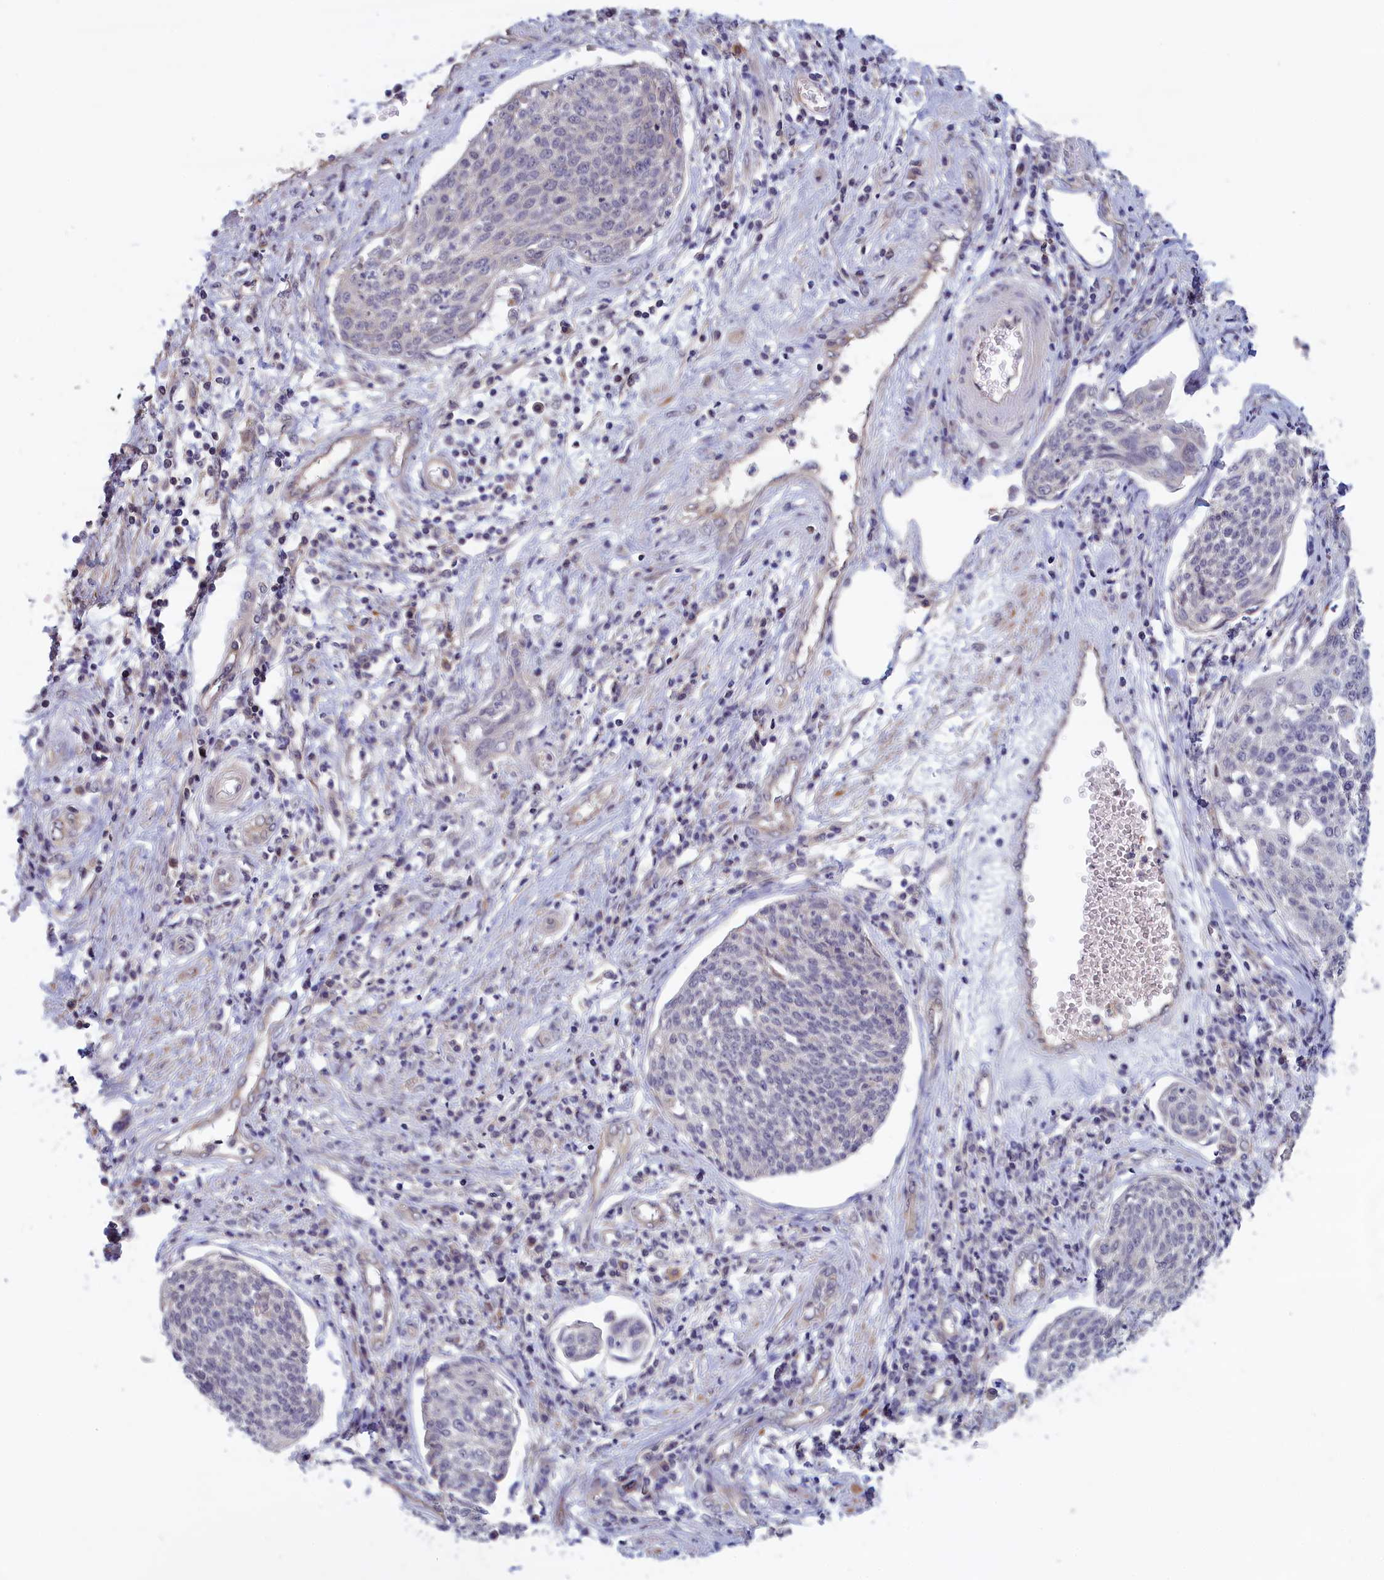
{"staining": {"intensity": "negative", "quantity": "none", "location": "none"}, "tissue": "cervical cancer", "cell_type": "Tumor cells", "image_type": "cancer", "snomed": [{"axis": "morphology", "description": "Squamous cell carcinoma, NOS"}, {"axis": "topography", "description": "Cervix"}], "caption": "Protein analysis of squamous cell carcinoma (cervical) displays no significant staining in tumor cells.", "gene": "IGFALS", "patient": {"sex": "female", "age": 34}}